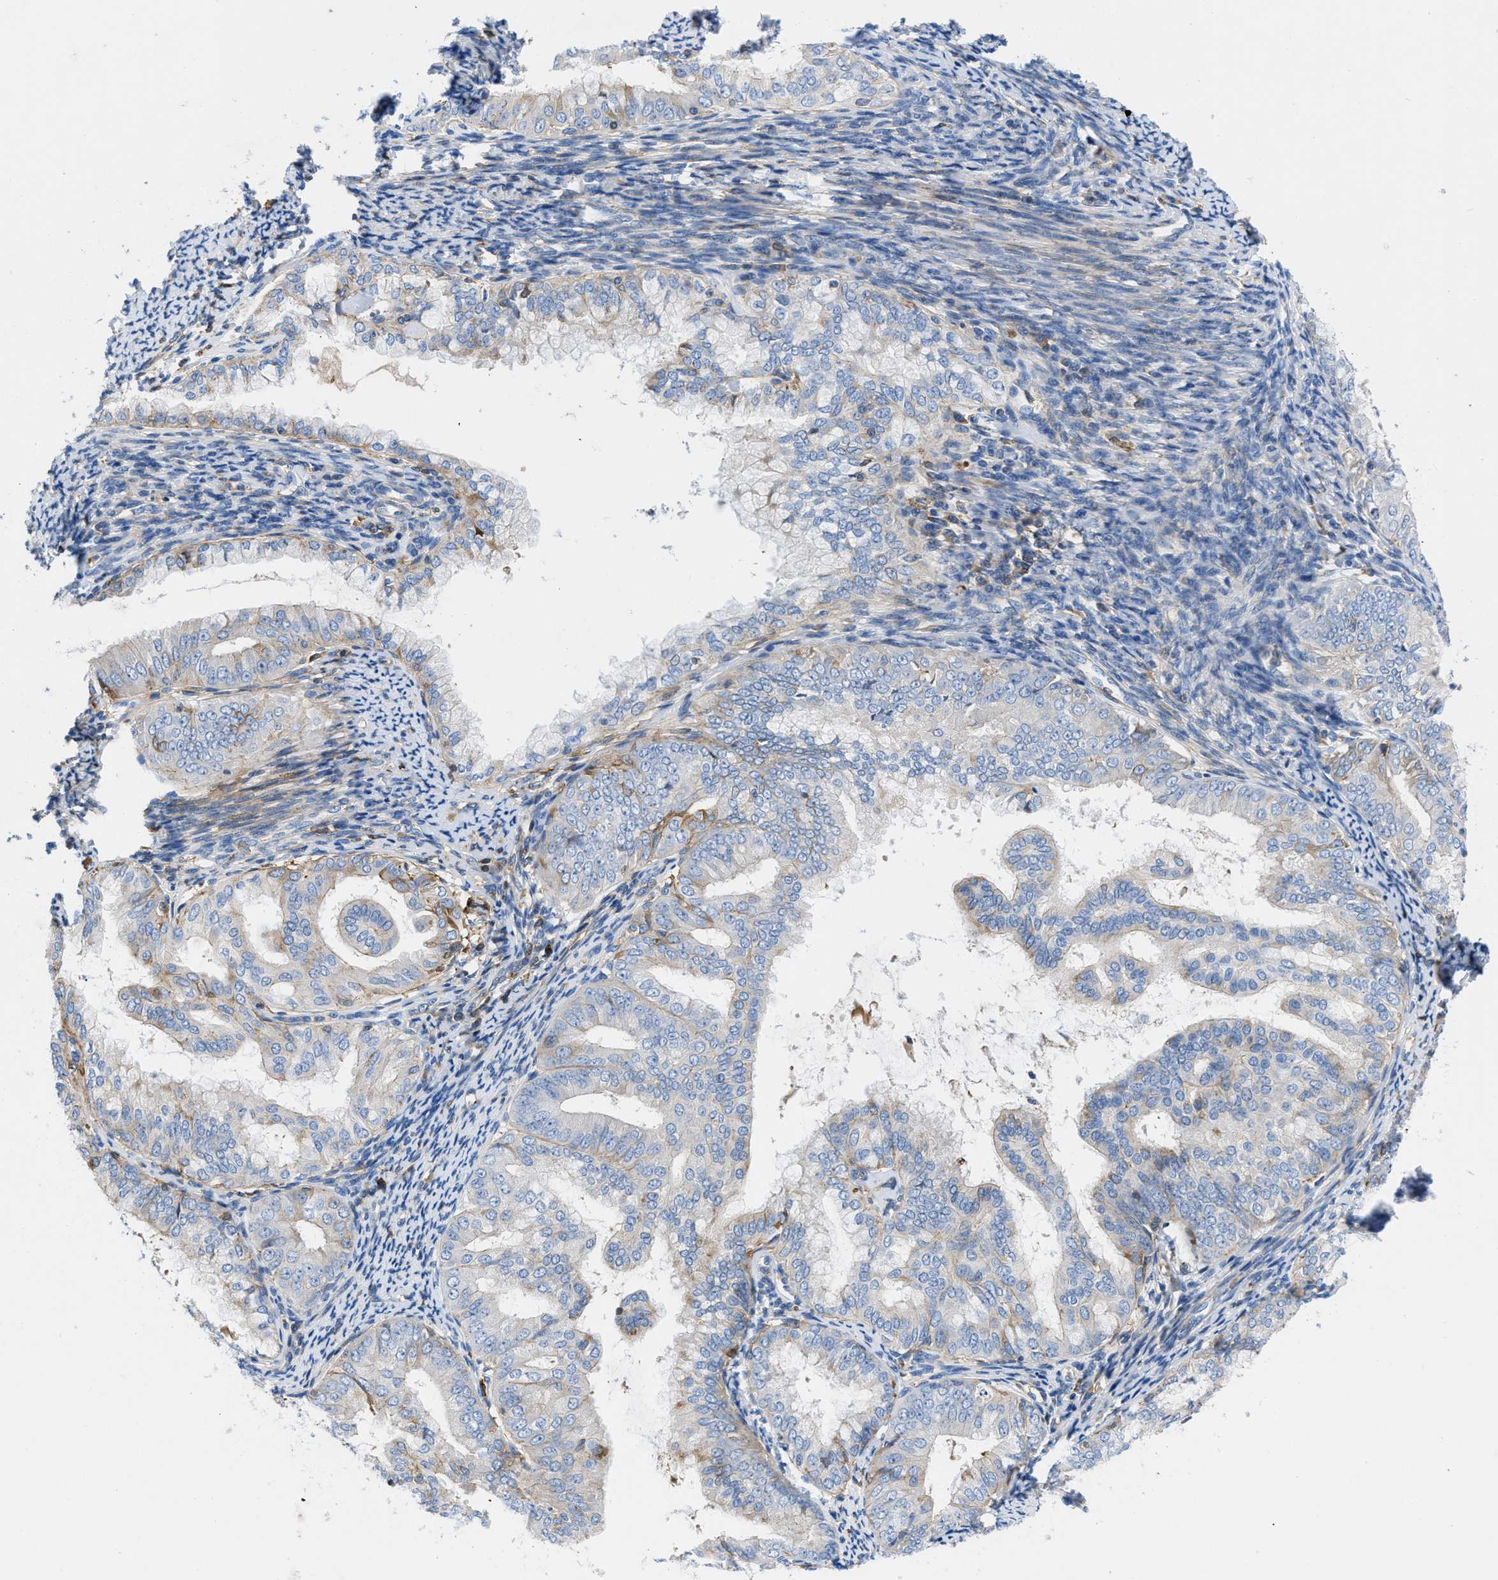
{"staining": {"intensity": "weak", "quantity": "<25%", "location": "cytoplasmic/membranous"}, "tissue": "endometrial cancer", "cell_type": "Tumor cells", "image_type": "cancer", "snomed": [{"axis": "morphology", "description": "Adenocarcinoma, NOS"}, {"axis": "topography", "description": "Endometrium"}], "caption": "The immunohistochemistry photomicrograph has no significant staining in tumor cells of adenocarcinoma (endometrial) tissue.", "gene": "ATP6V0D1", "patient": {"sex": "female", "age": 63}}